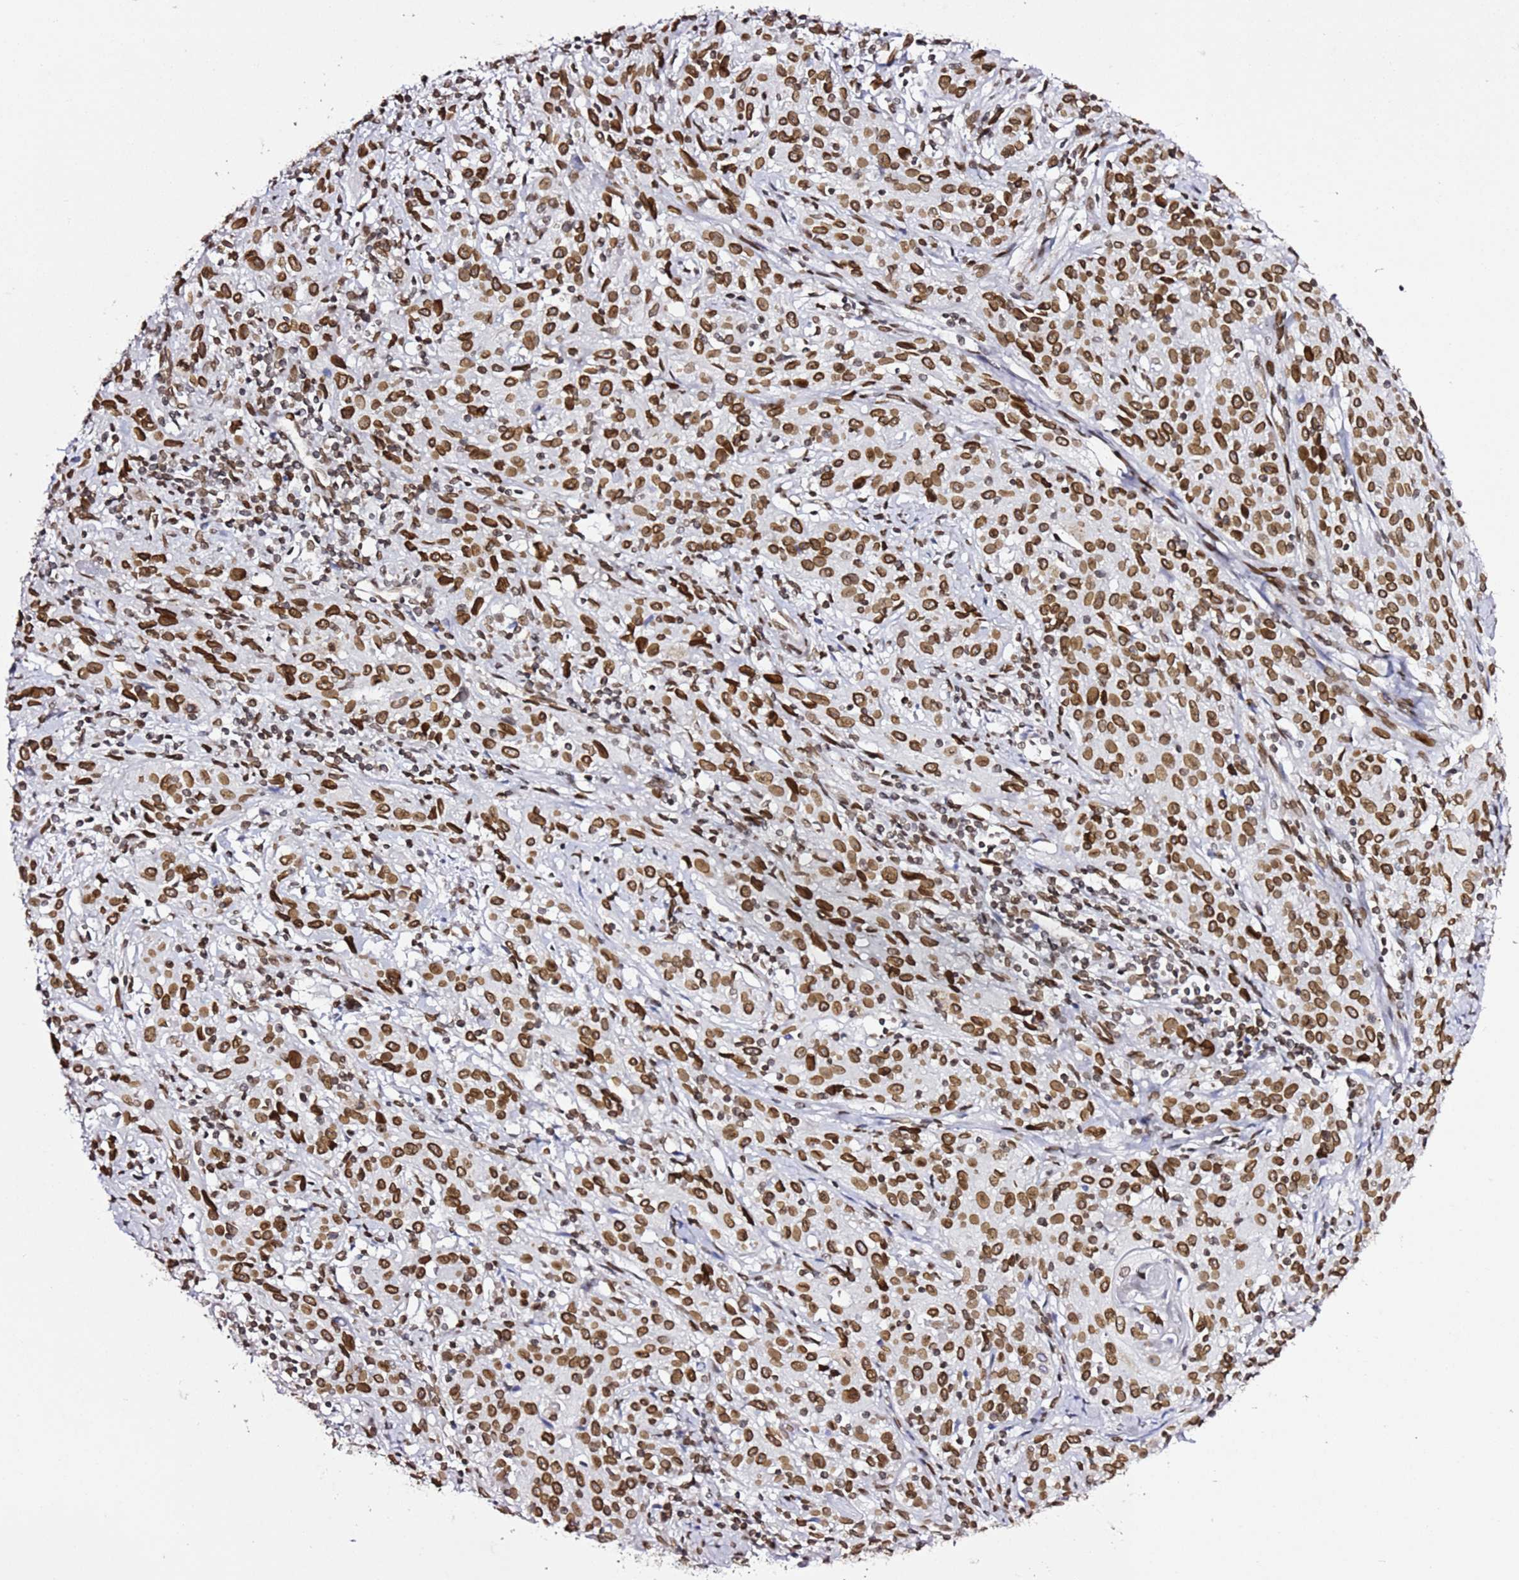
{"staining": {"intensity": "moderate", "quantity": ">75%", "location": "cytoplasmic/membranous,nuclear"}, "tissue": "cervical cancer", "cell_type": "Tumor cells", "image_type": "cancer", "snomed": [{"axis": "morphology", "description": "Squamous cell carcinoma, NOS"}, {"axis": "topography", "description": "Cervix"}], "caption": "Cervical squamous cell carcinoma stained with DAB (3,3'-diaminobenzidine) IHC shows medium levels of moderate cytoplasmic/membranous and nuclear expression in about >75% of tumor cells.", "gene": "POU6F1", "patient": {"sex": "female", "age": 57}}